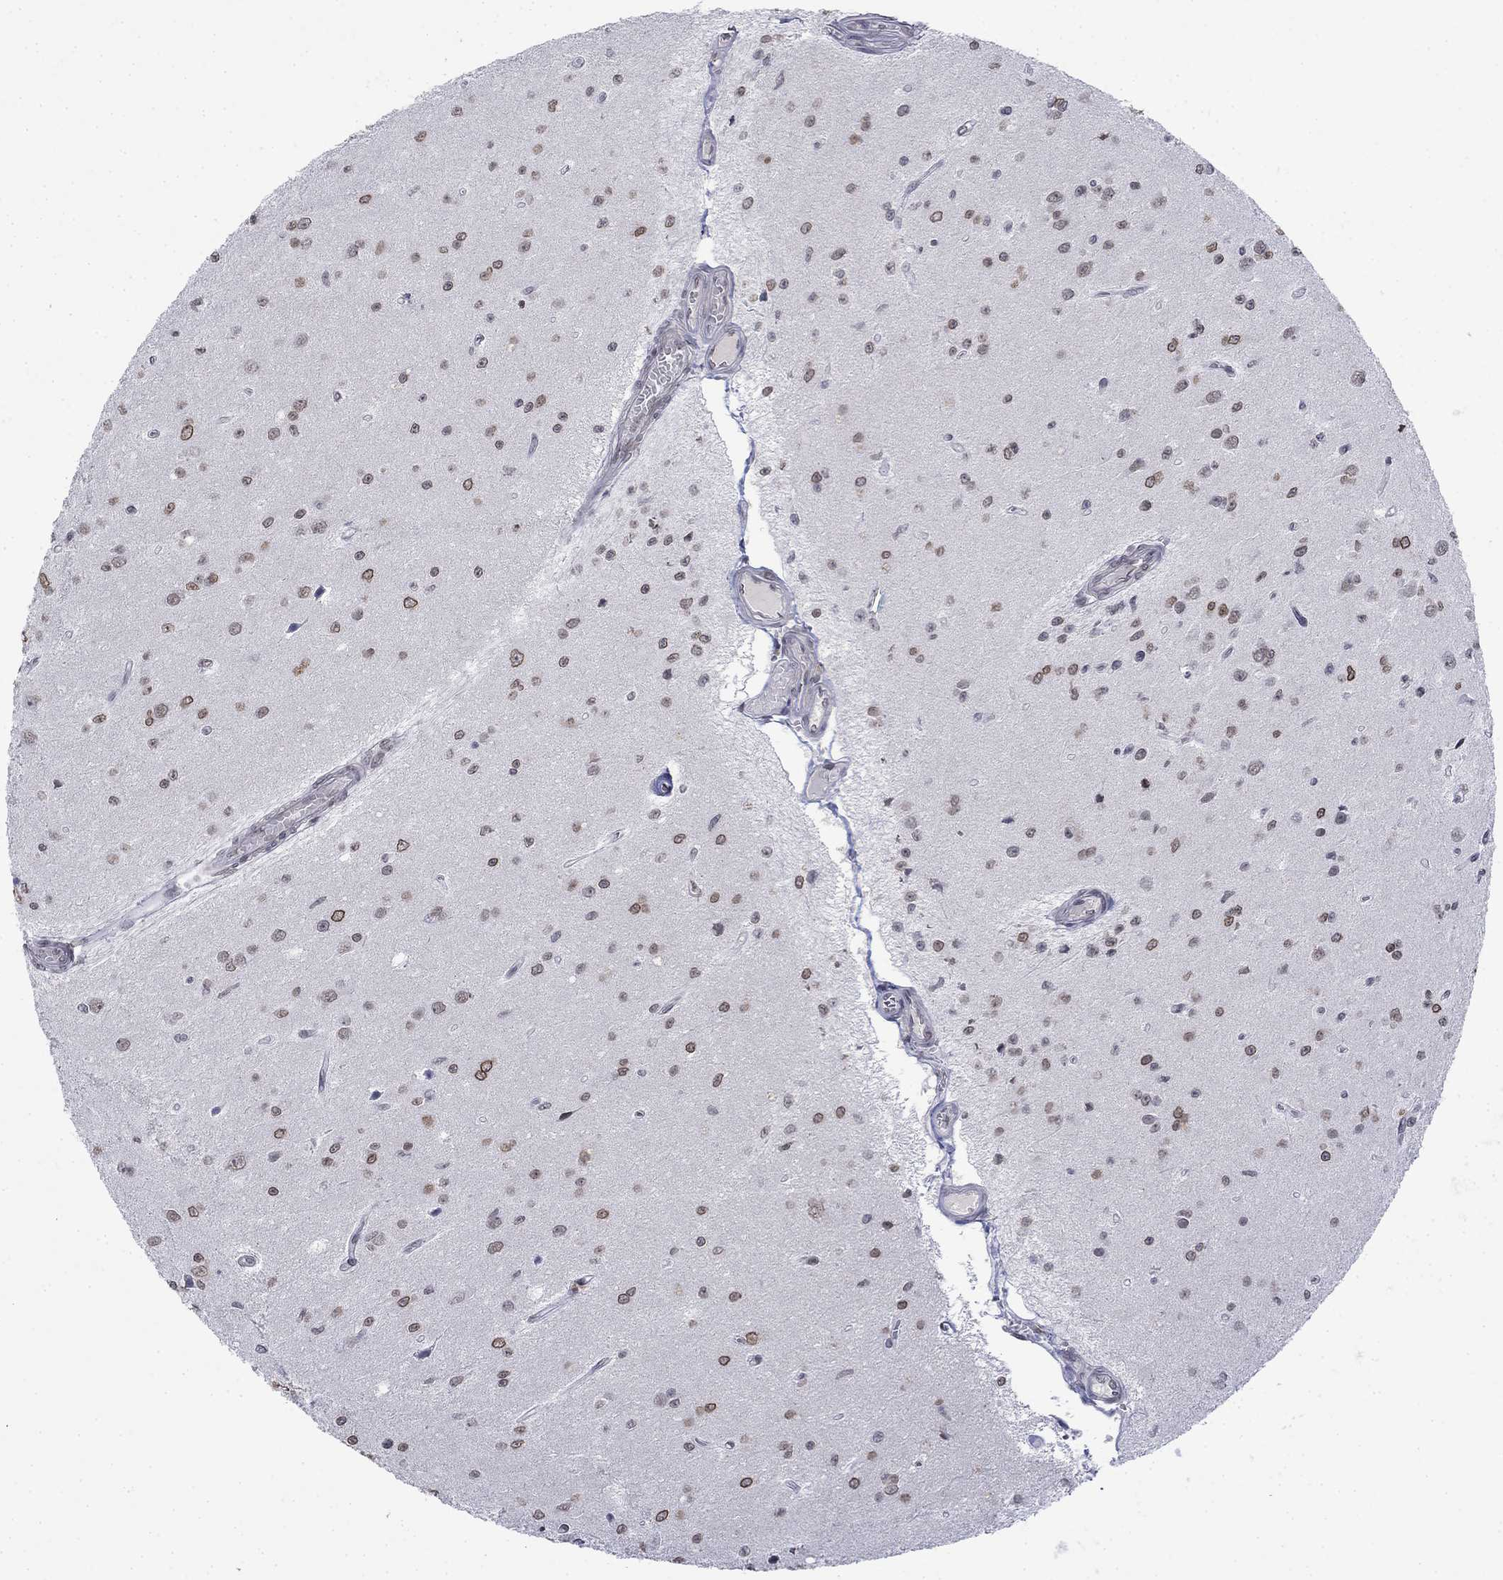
{"staining": {"intensity": "strong", "quantity": "25%-75%", "location": "cytoplasmic/membranous,nuclear"}, "tissue": "glioma", "cell_type": "Tumor cells", "image_type": "cancer", "snomed": [{"axis": "morphology", "description": "Glioma, malignant, Low grade"}, {"axis": "topography", "description": "Brain"}], "caption": "Protein expression analysis of malignant glioma (low-grade) reveals strong cytoplasmic/membranous and nuclear expression in approximately 25%-75% of tumor cells.", "gene": "TOR1AIP1", "patient": {"sex": "female", "age": 45}}